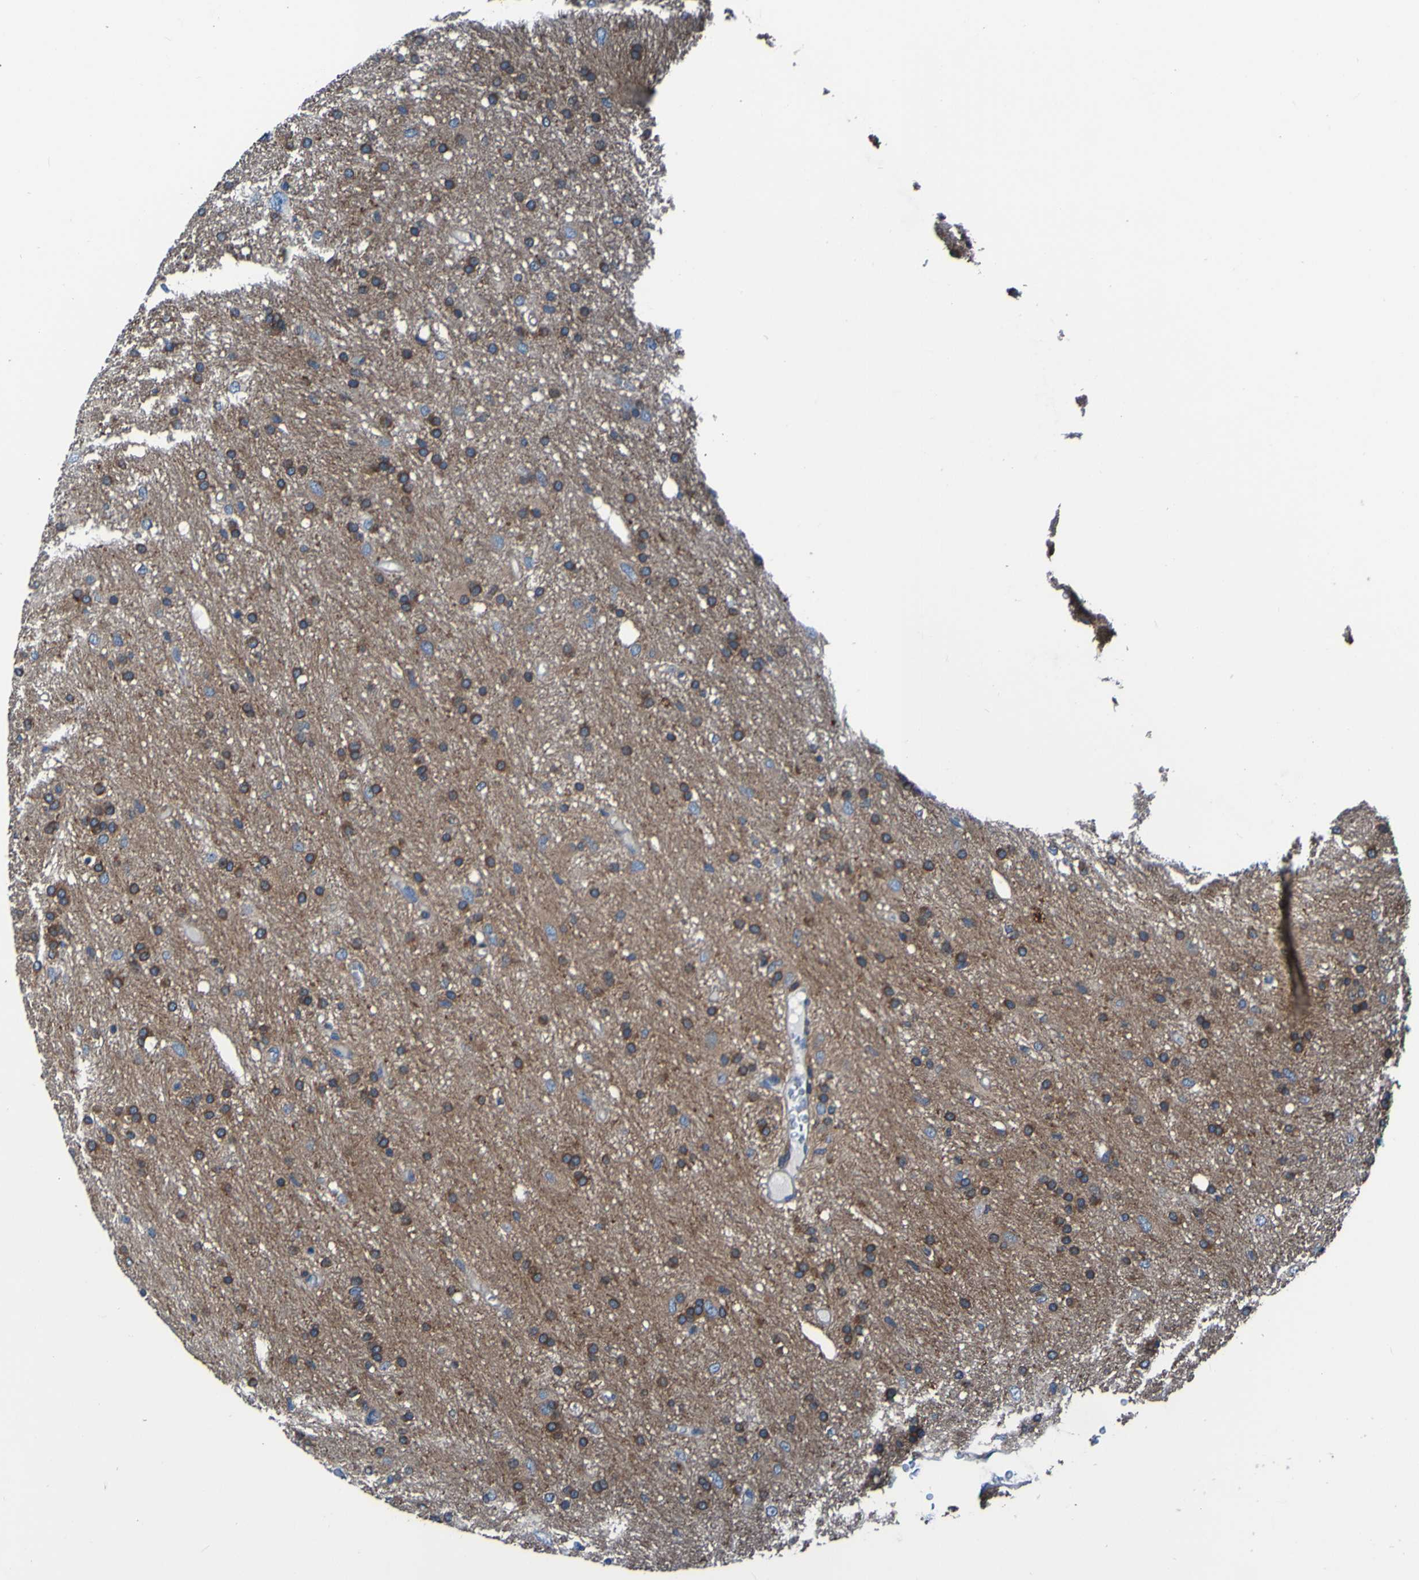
{"staining": {"intensity": "moderate", "quantity": ">75%", "location": "cytoplasmic/membranous"}, "tissue": "glioma", "cell_type": "Tumor cells", "image_type": "cancer", "snomed": [{"axis": "morphology", "description": "Glioma, malignant, Low grade"}, {"axis": "topography", "description": "Brain"}], "caption": "There is medium levels of moderate cytoplasmic/membranous staining in tumor cells of low-grade glioma (malignant), as demonstrated by immunohistochemical staining (brown color).", "gene": "RAB5B", "patient": {"sex": "male", "age": 77}}